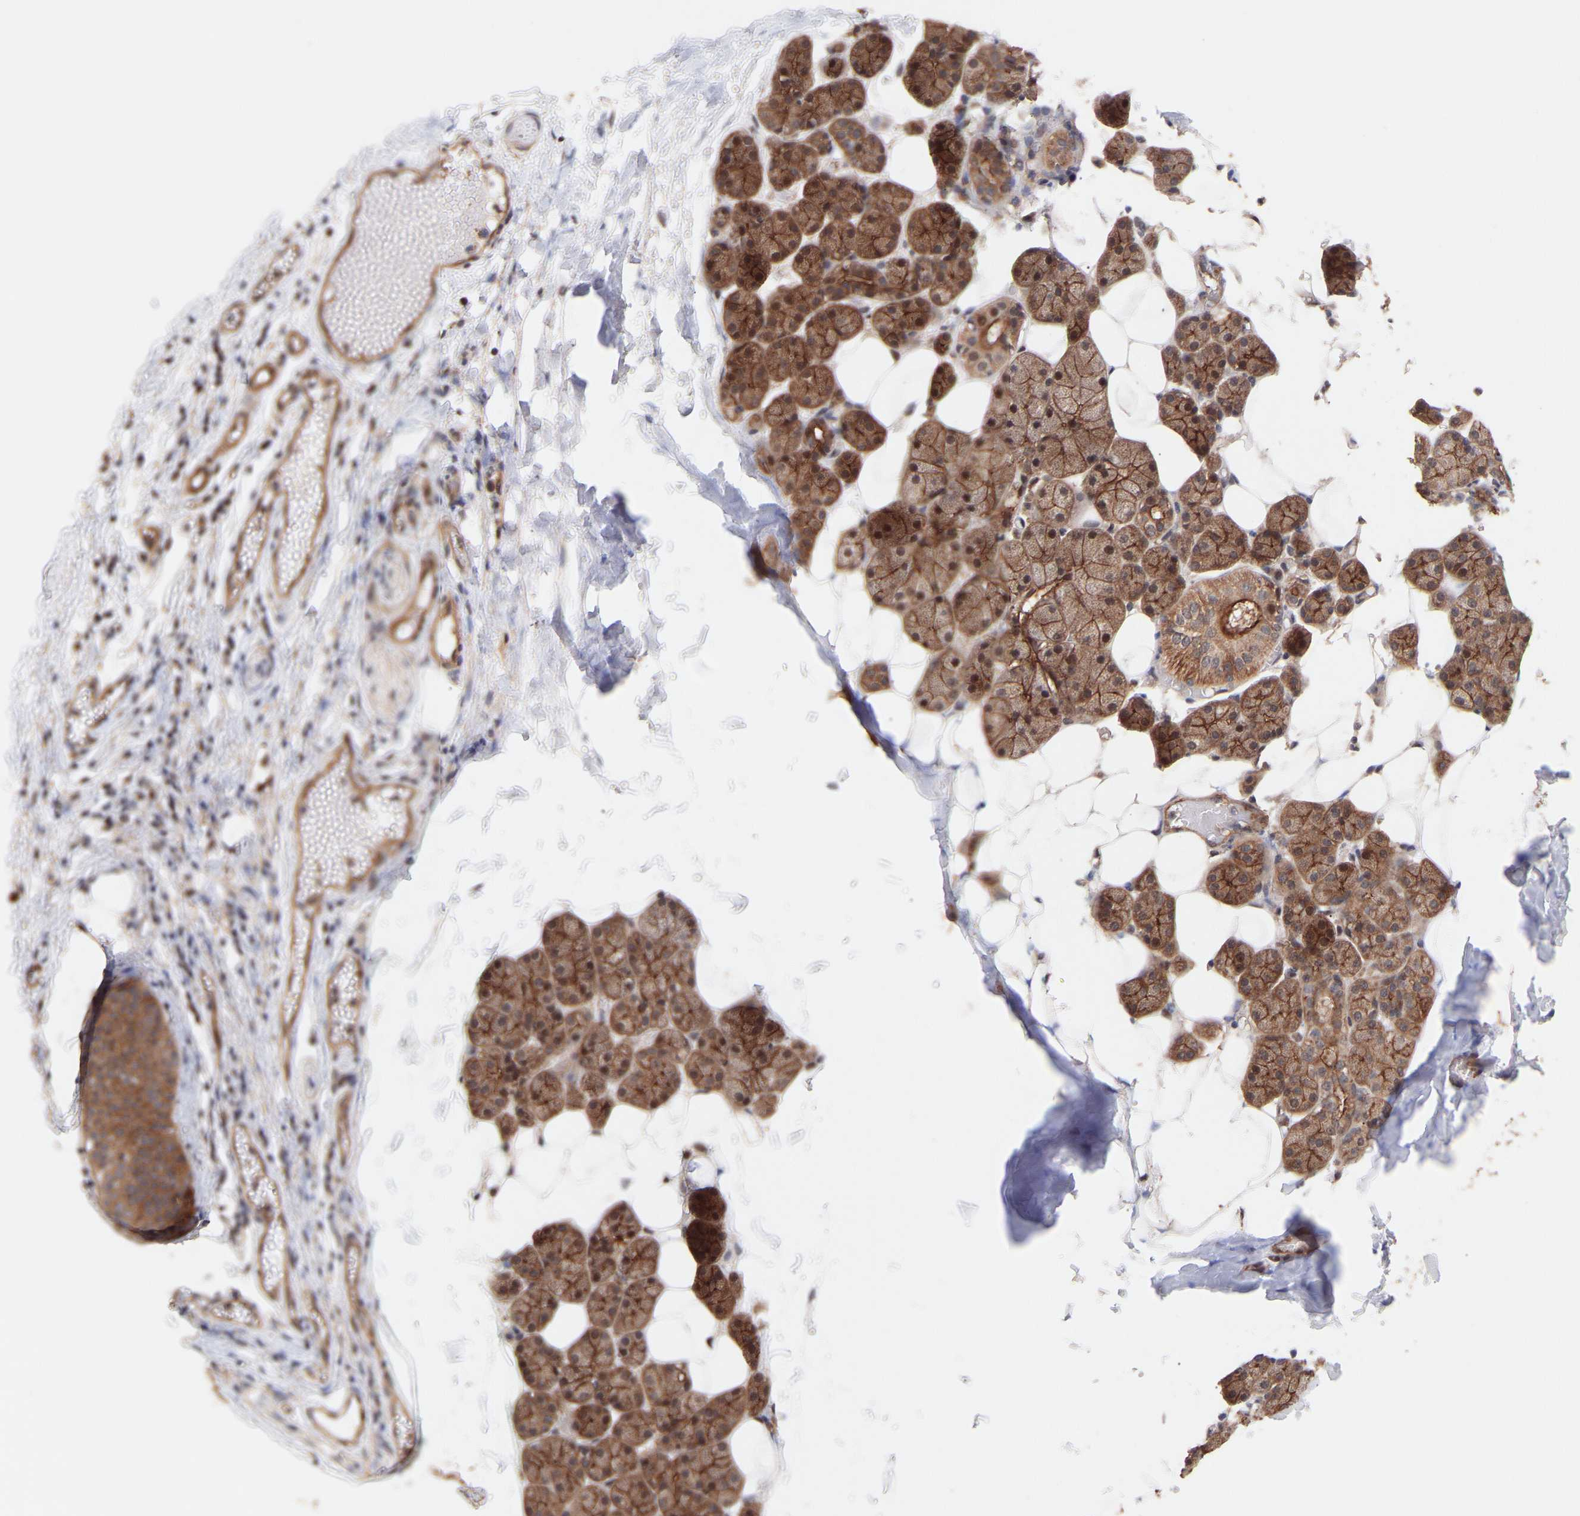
{"staining": {"intensity": "moderate", "quantity": ">75%", "location": "cytoplasmic/membranous"}, "tissue": "salivary gland", "cell_type": "Glandular cells", "image_type": "normal", "snomed": [{"axis": "morphology", "description": "Normal tissue, NOS"}, {"axis": "topography", "description": "Salivary gland"}], "caption": "A photomicrograph showing moderate cytoplasmic/membranous staining in approximately >75% of glandular cells in unremarkable salivary gland, as visualized by brown immunohistochemical staining.", "gene": "PDLIM5", "patient": {"sex": "female", "age": 33}}